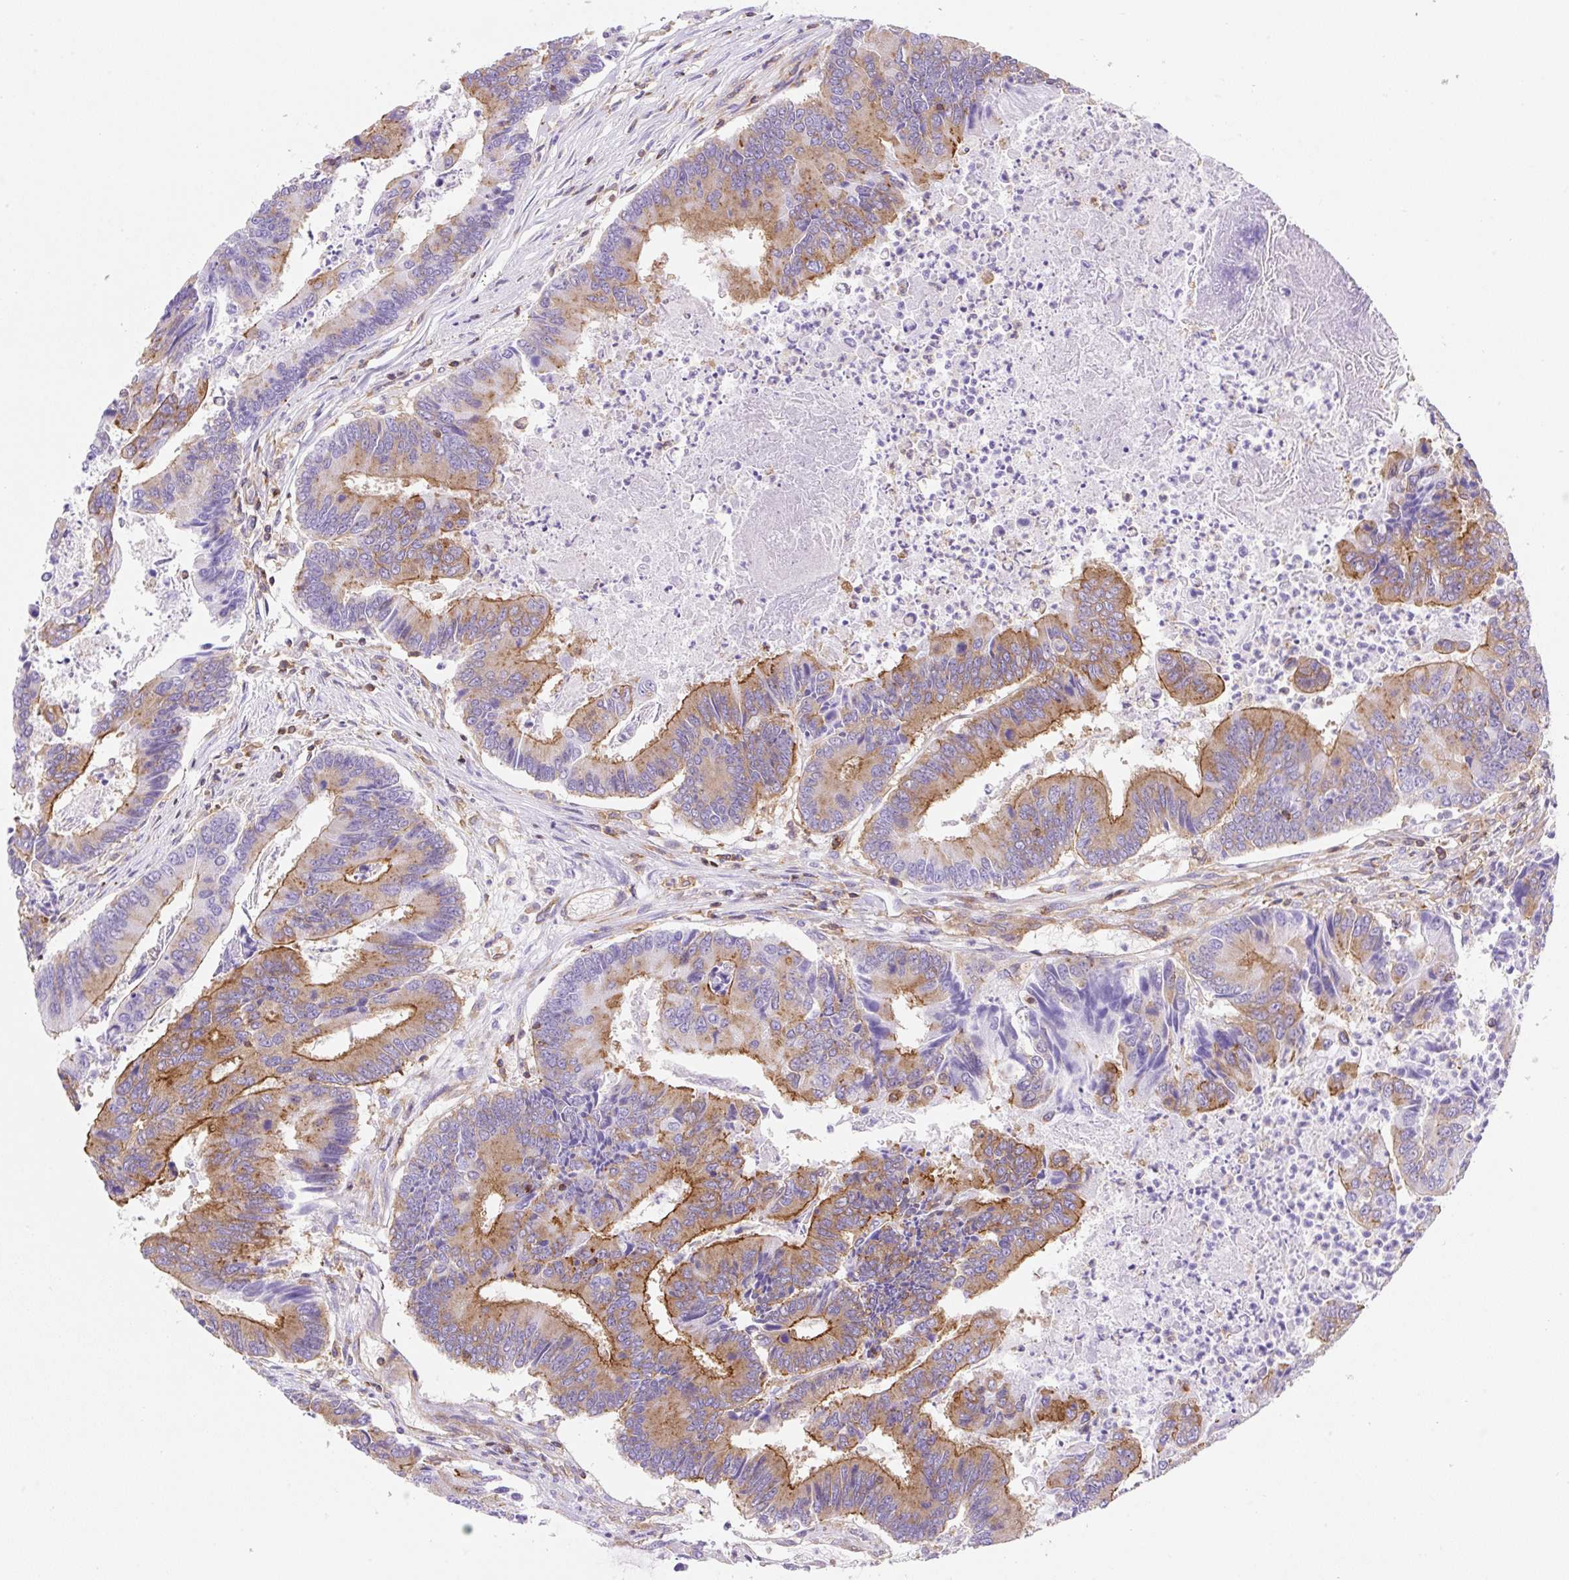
{"staining": {"intensity": "moderate", "quantity": "25%-75%", "location": "cytoplasmic/membranous"}, "tissue": "colorectal cancer", "cell_type": "Tumor cells", "image_type": "cancer", "snomed": [{"axis": "morphology", "description": "Adenocarcinoma, NOS"}, {"axis": "topography", "description": "Colon"}], "caption": "This is a micrograph of IHC staining of colorectal adenocarcinoma, which shows moderate expression in the cytoplasmic/membranous of tumor cells.", "gene": "DNM2", "patient": {"sex": "female", "age": 67}}